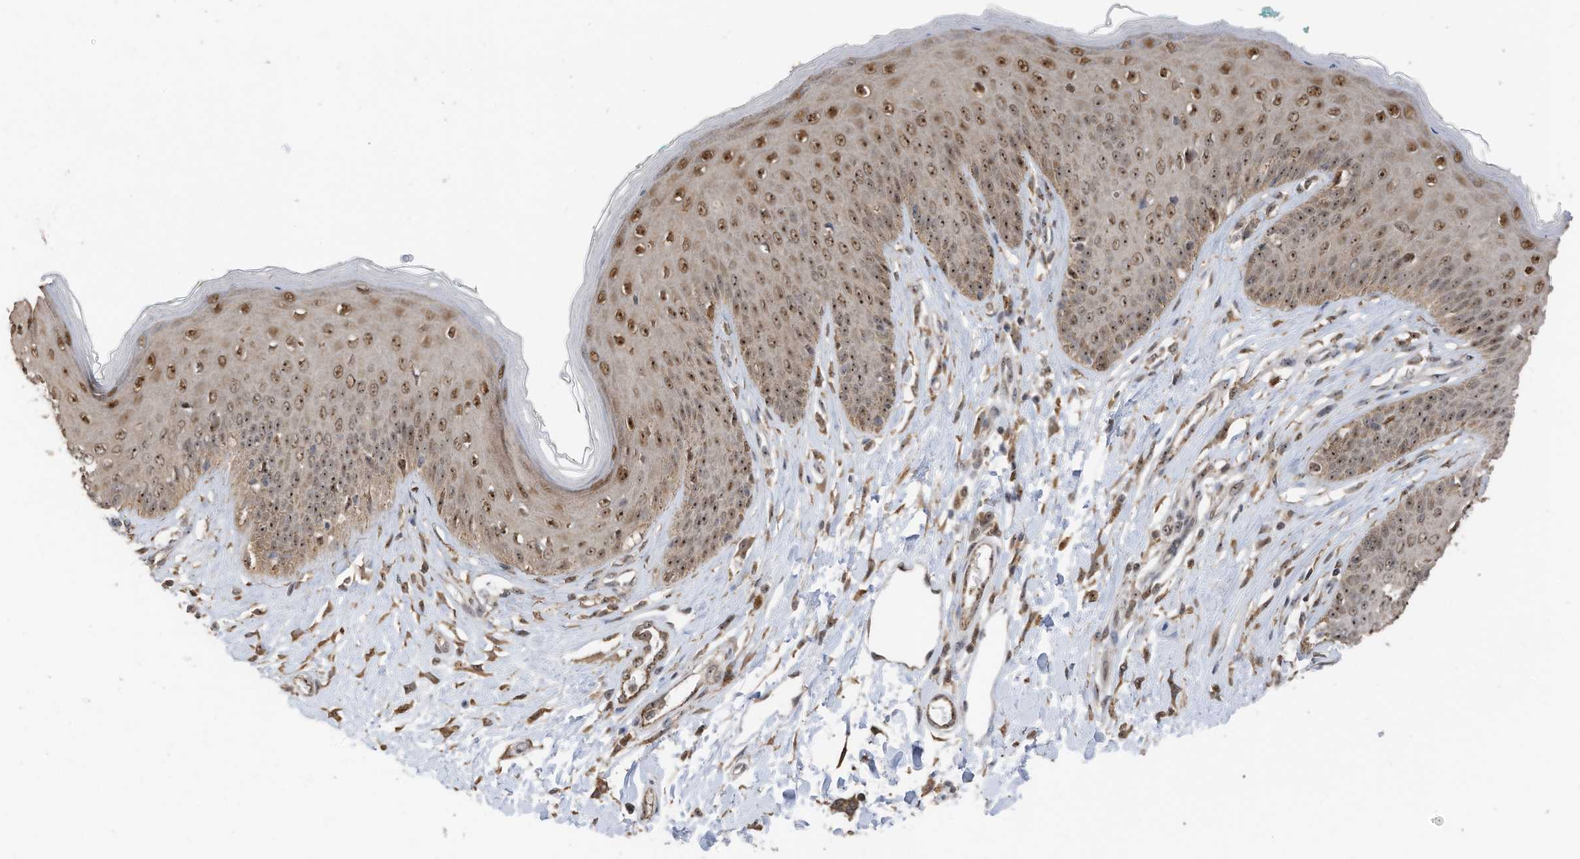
{"staining": {"intensity": "moderate", "quantity": ">75%", "location": "nuclear"}, "tissue": "skin", "cell_type": "Epidermal cells", "image_type": "normal", "snomed": [{"axis": "morphology", "description": "Normal tissue, NOS"}, {"axis": "morphology", "description": "Squamous cell carcinoma, NOS"}, {"axis": "topography", "description": "Vulva"}], "caption": "Epidermal cells exhibit moderate nuclear positivity in approximately >75% of cells in normal skin.", "gene": "ERLEC1", "patient": {"sex": "female", "age": 85}}